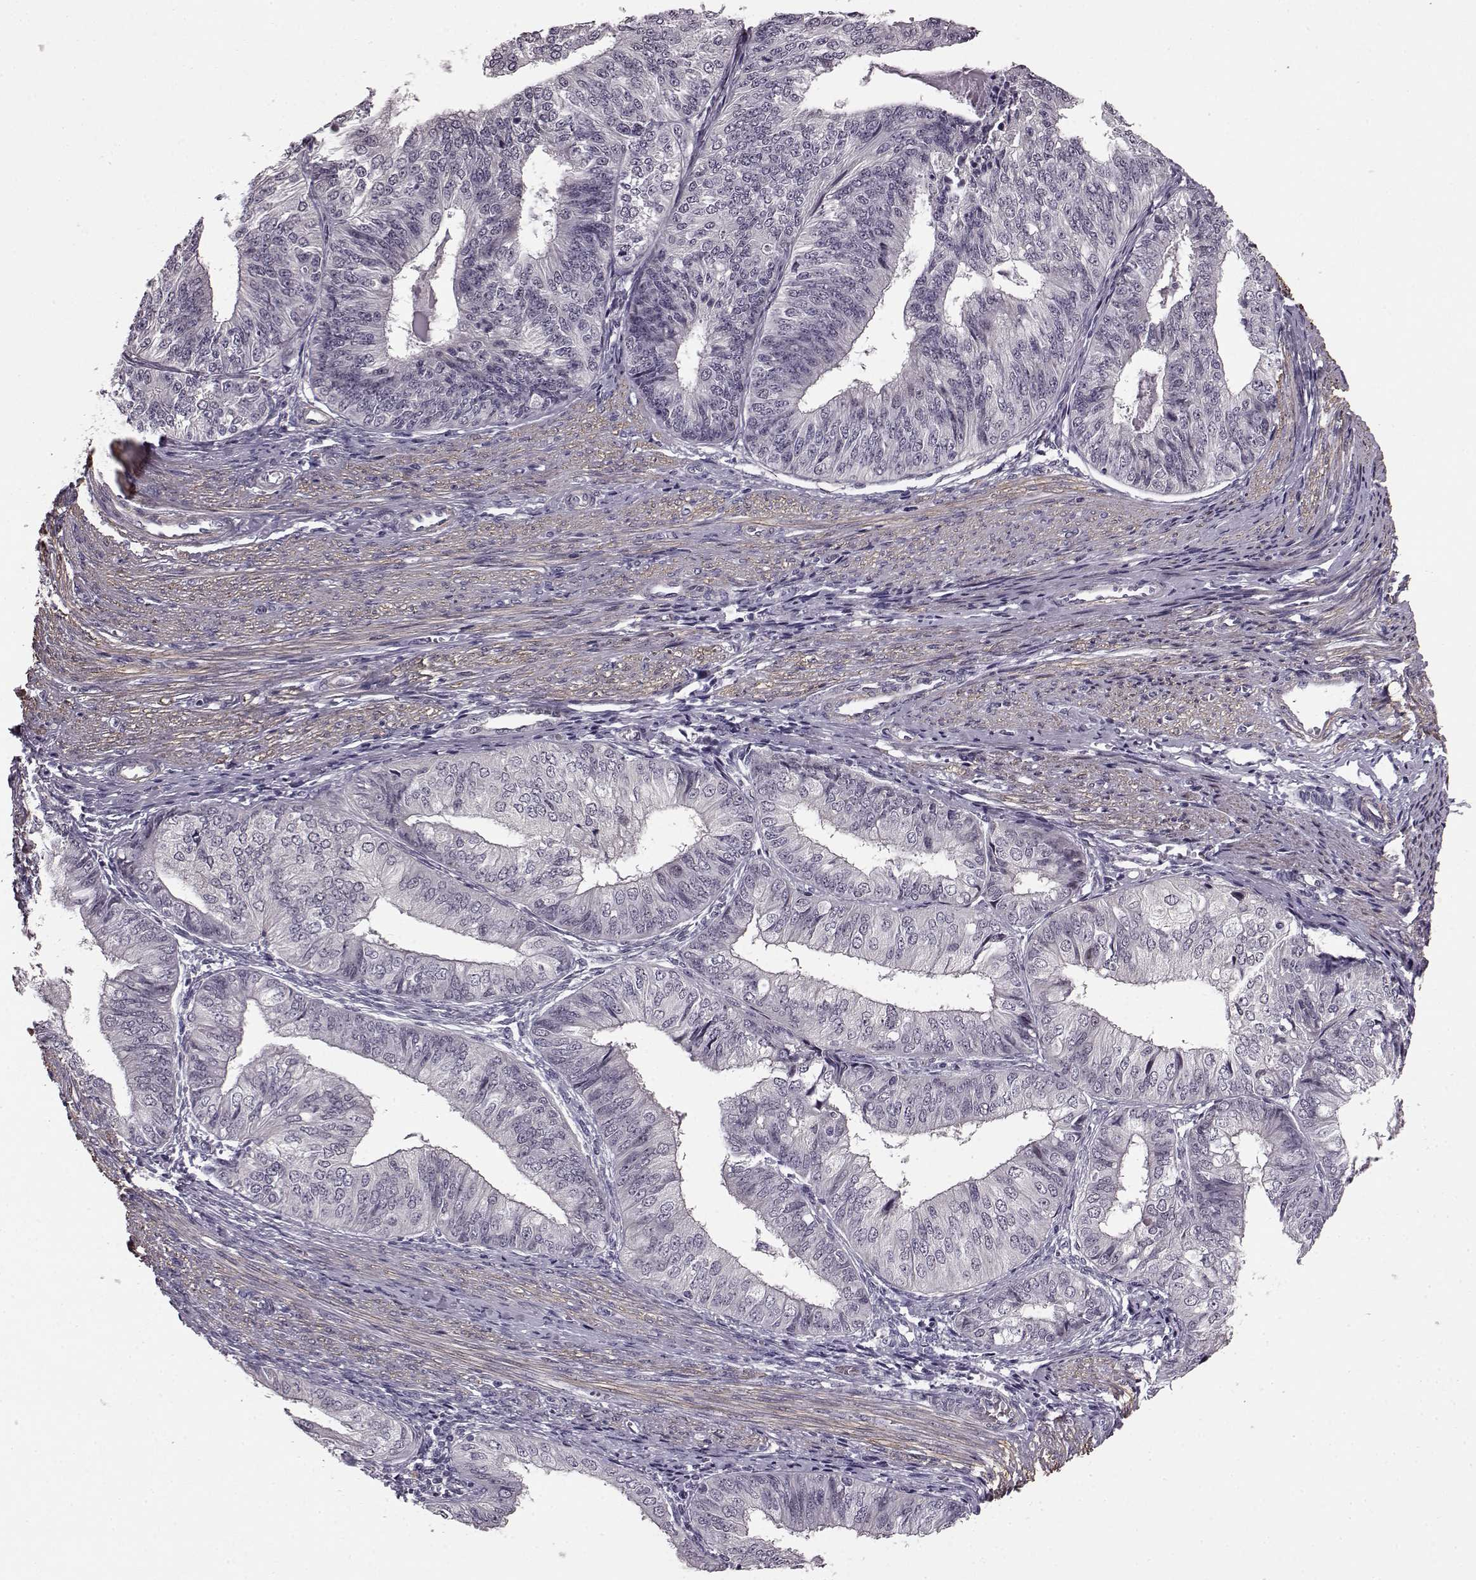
{"staining": {"intensity": "negative", "quantity": "none", "location": "none"}, "tissue": "endometrial cancer", "cell_type": "Tumor cells", "image_type": "cancer", "snomed": [{"axis": "morphology", "description": "Adenocarcinoma, NOS"}, {"axis": "topography", "description": "Endometrium"}], "caption": "Immunohistochemistry of human endometrial cancer (adenocarcinoma) reveals no positivity in tumor cells.", "gene": "SLCO3A1", "patient": {"sex": "female", "age": 58}}